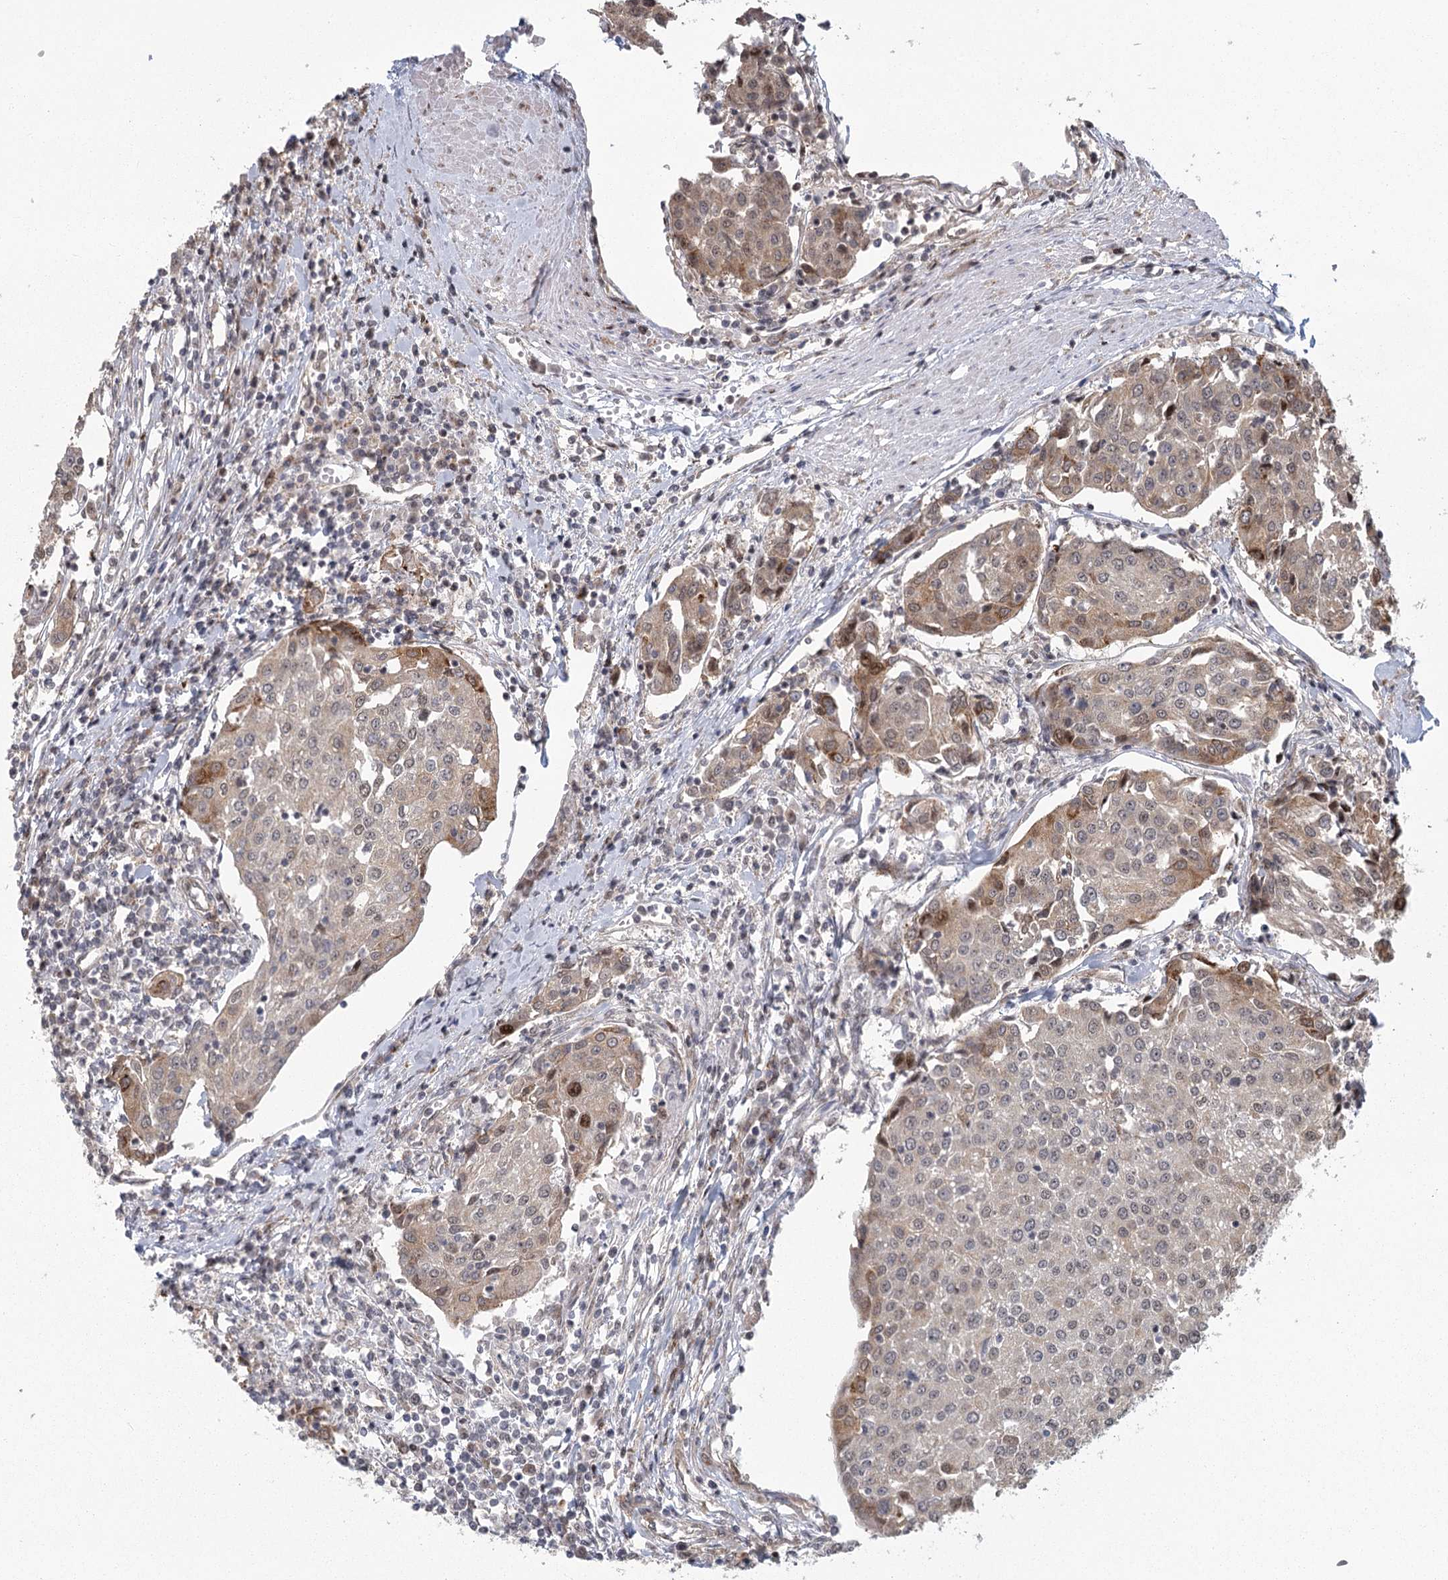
{"staining": {"intensity": "moderate", "quantity": "<25%", "location": "cytoplasmic/membranous,nuclear"}, "tissue": "urothelial cancer", "cell_type": "Tumor cells", "image_type": "cancer", "snomed": [{"axis": "morphology", "description": "Urothelial carcinoma, High grade"}, {"axis": "topography", "description": "Urinary bladder"}], "caption": "Human urothelial cancer stained with a brown dye demonstrates moderate cytoplasmic/membranous and nuclear positive expression in approximately <25% of tumor cells.", "gene": "PARM1", "patient": {"sex": "female", "age": 85}}